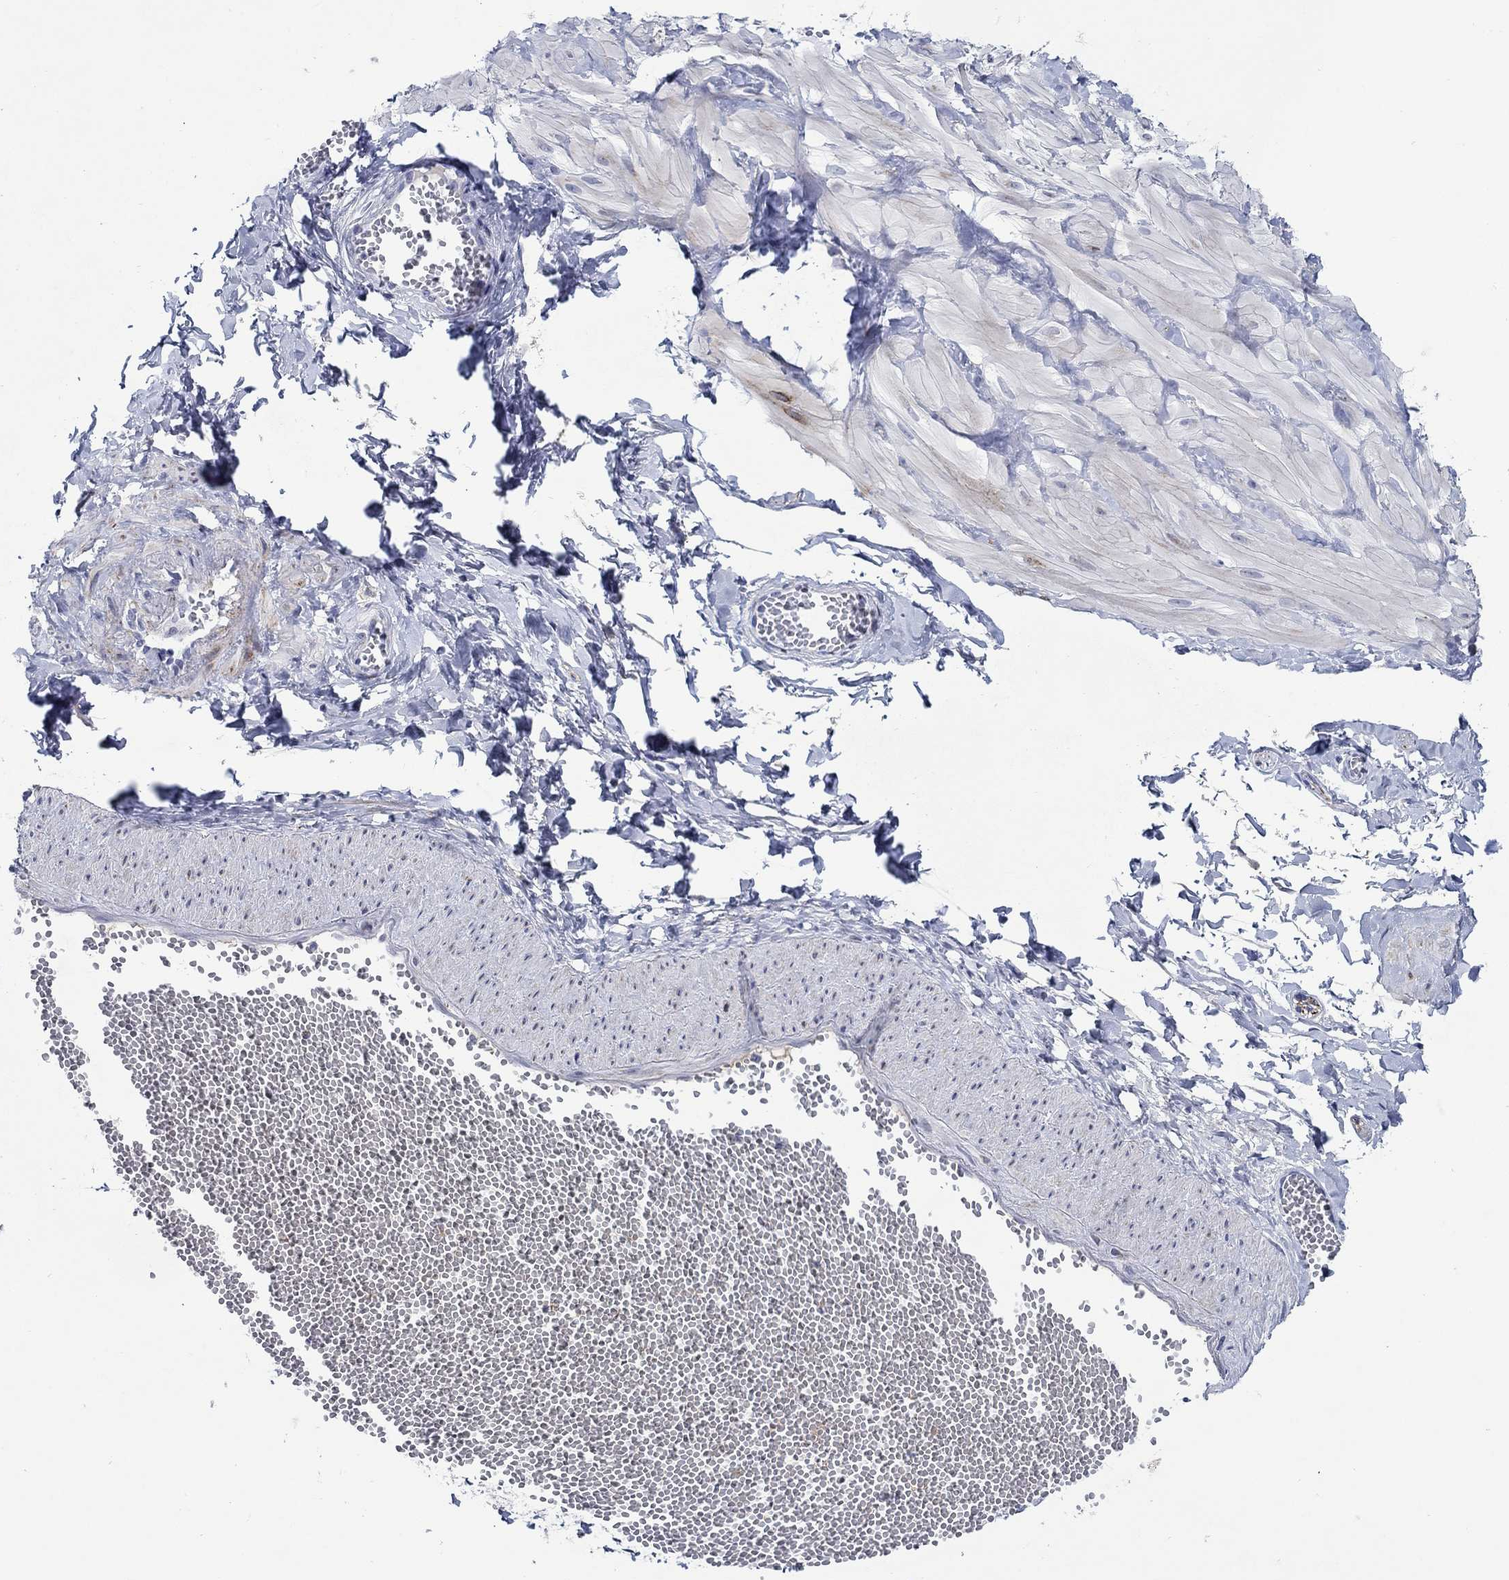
{"staining": {"intensity": "negative", "quantity": "none", "location": "none"}, "tissue": "adipose tissue", "cell_type": "Adipocytes", "image_type": "normal", "snomed": [{"axis": "morphology", "description": "Normal tissue, NOS"}, {"axis": "topography", "description": "Smooth muscle"}, {"axis": "topography", "description": "Peripheral nerve tissue"}], "caption": "IHC micrograph of unremarkable adipose tissue: human adipose tissue stained with DAB (3,3'-diaminobenzidine) reveals no significant protein staining in adipocytes. (Brightfield microscopy of DAB IHC at high magnification).", "gene": "MC2R", "patient": {"sex": "male", "age": 22}}